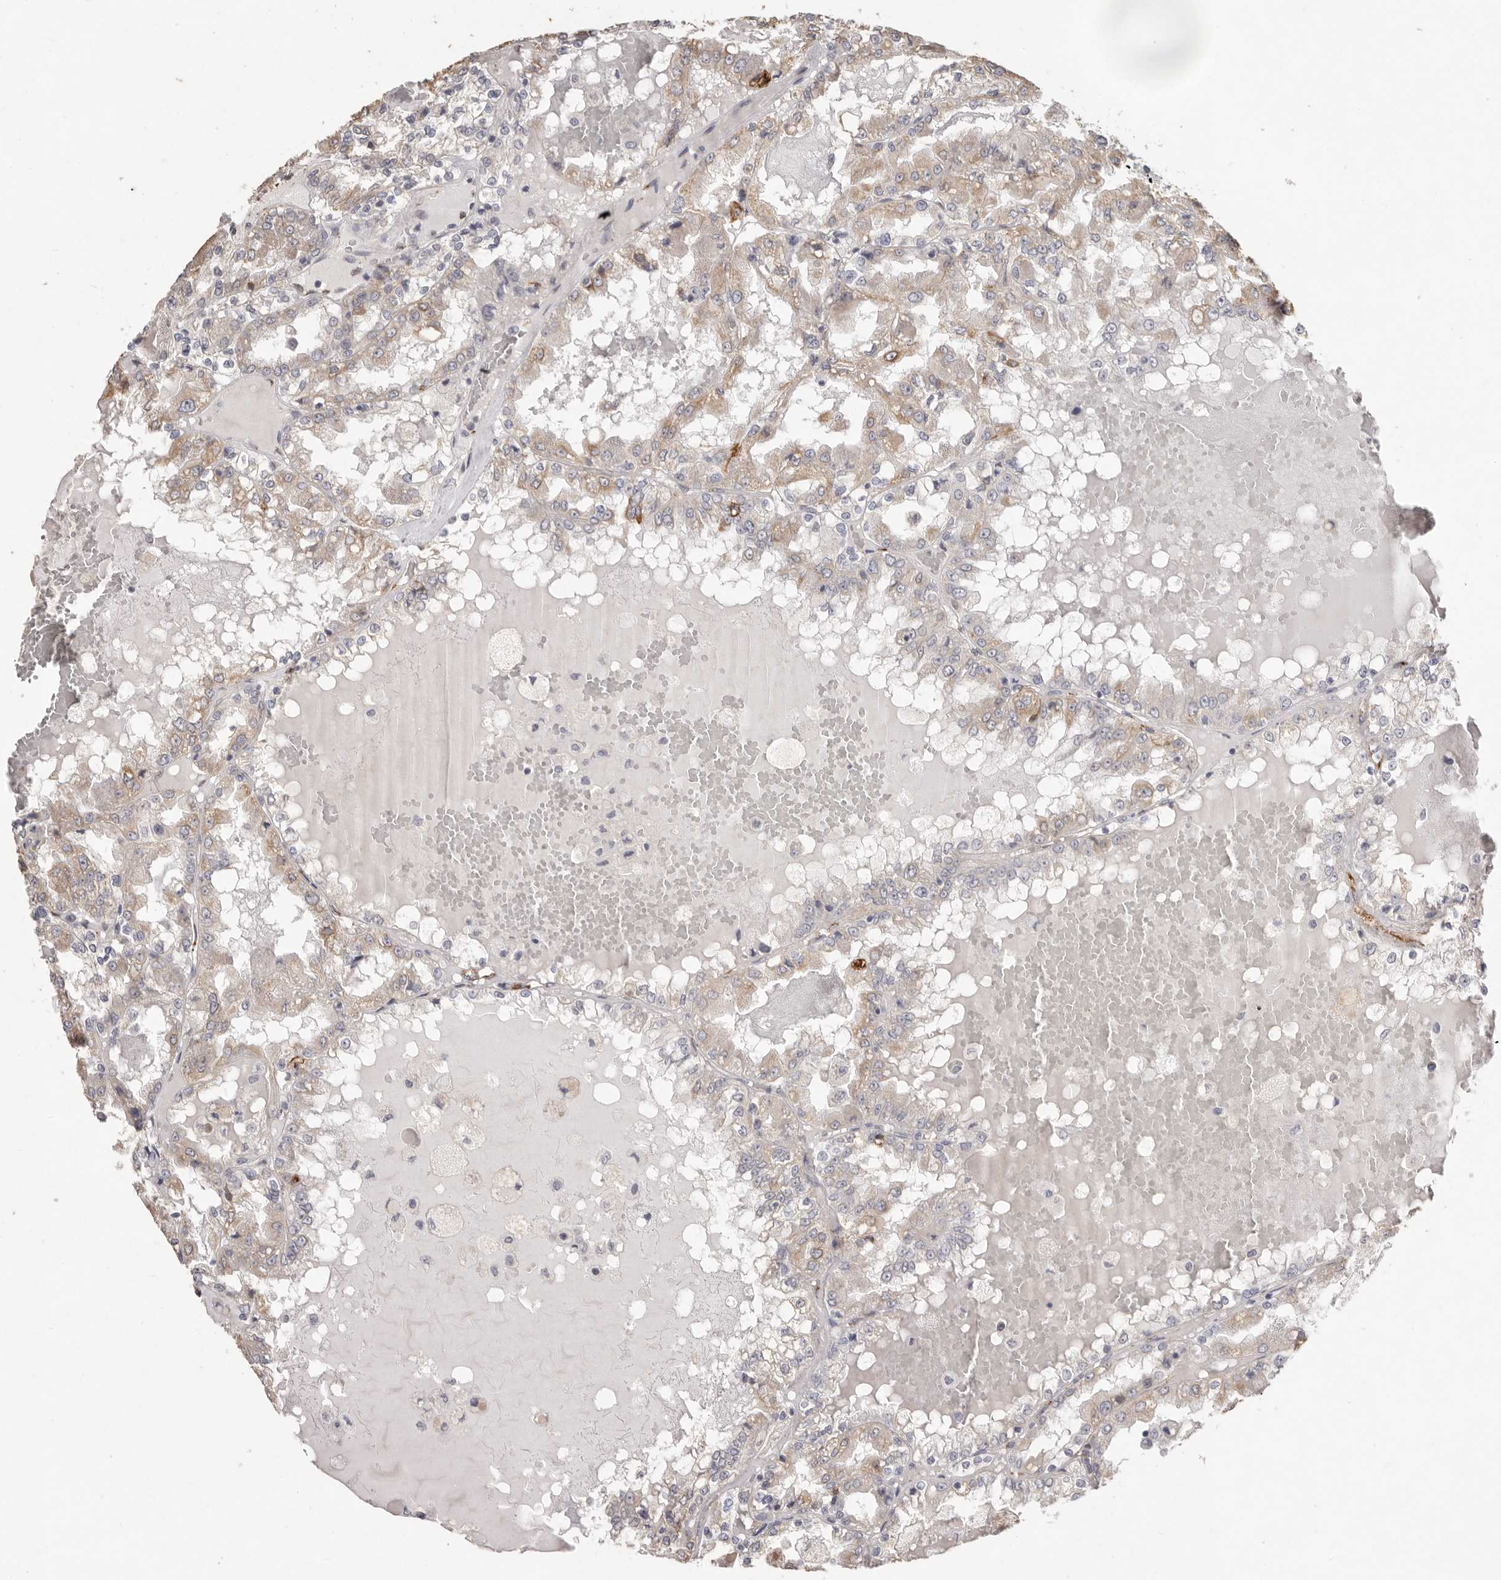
{"staining": {"intensity": "weak", "quantity": ">75%", "location": "cytoplasmic/membranous"}, "tissue": "renal cancer", "cell_type": "Tumor cells", "image_type": "cancer", "snomed": [{"axis": "morphology", "description": "Adenocarcinoma, NOS"}, {"axis": "topography", "description": "Kidney"}], "caption": "Renal cancer stained with immunohistochemistry shows weak cytoplasmic/membranous expression in approximately >75% of tumor cells. (IHC, brightfield microscopy, high magnification).", "gene": "ZYG11B", "patient": {"sex": "female", "age": 56}}